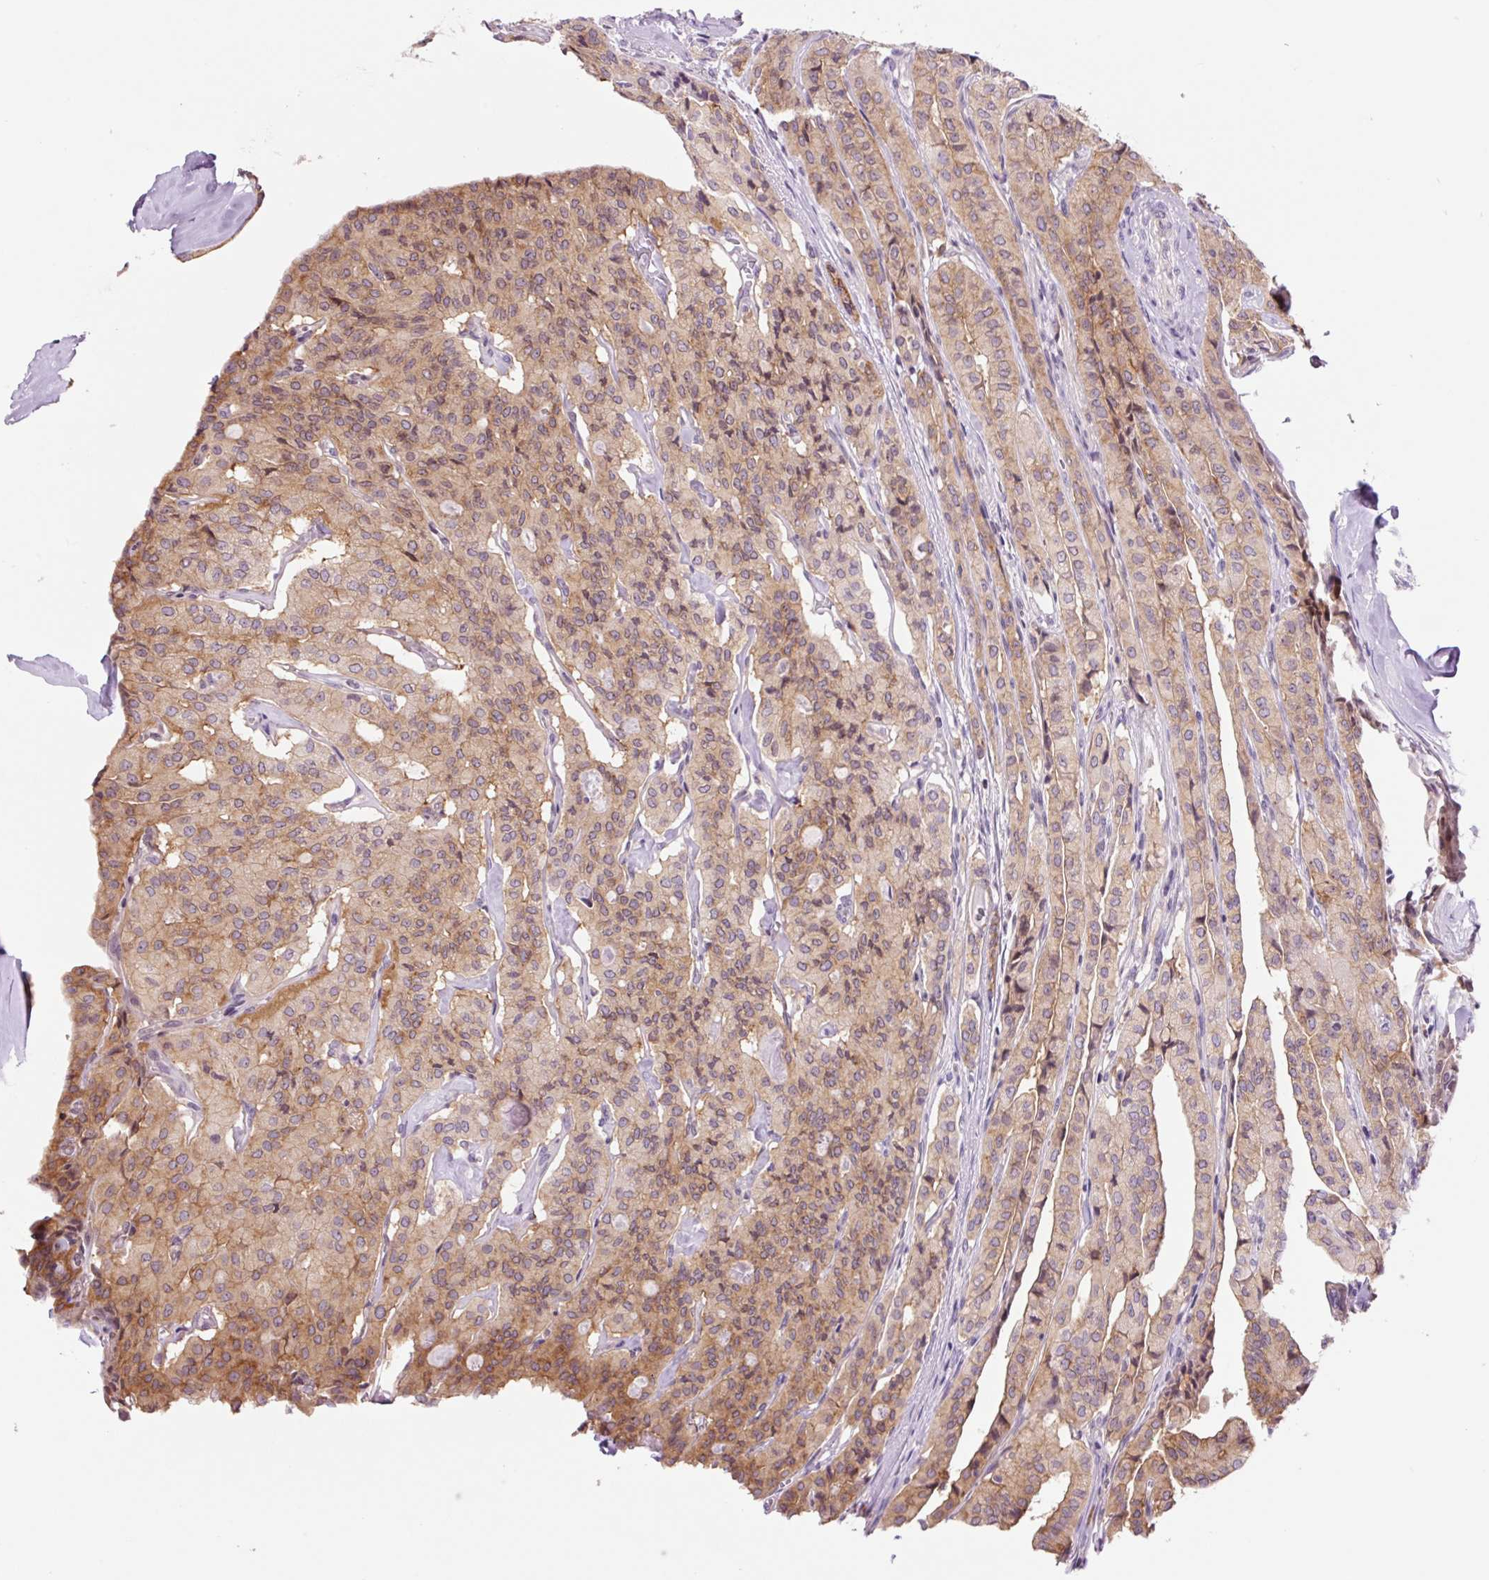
{"staining": {"intensity": "moderate", "quantity": ">75%", "location": "cytoplasmic/membranous"}, "tissue": "thyroid cancer", "cell_type": "Tumor cells", "image_type": "cancer", "snomed": [{"axis": "morphology", "description": "Papillary adenocarcinoma, NOS"}, {"axis": "topography", "description": "Thyroid gland"}], "caption": "Protein staining of papillary adenocarcinoma (thyroid) tissue exhibits moderate cytoplasmic/membranous positivity in about >75% of tumor cells.", "gene": "RPL41", "patient": {"sex": "female", "age": 59}}